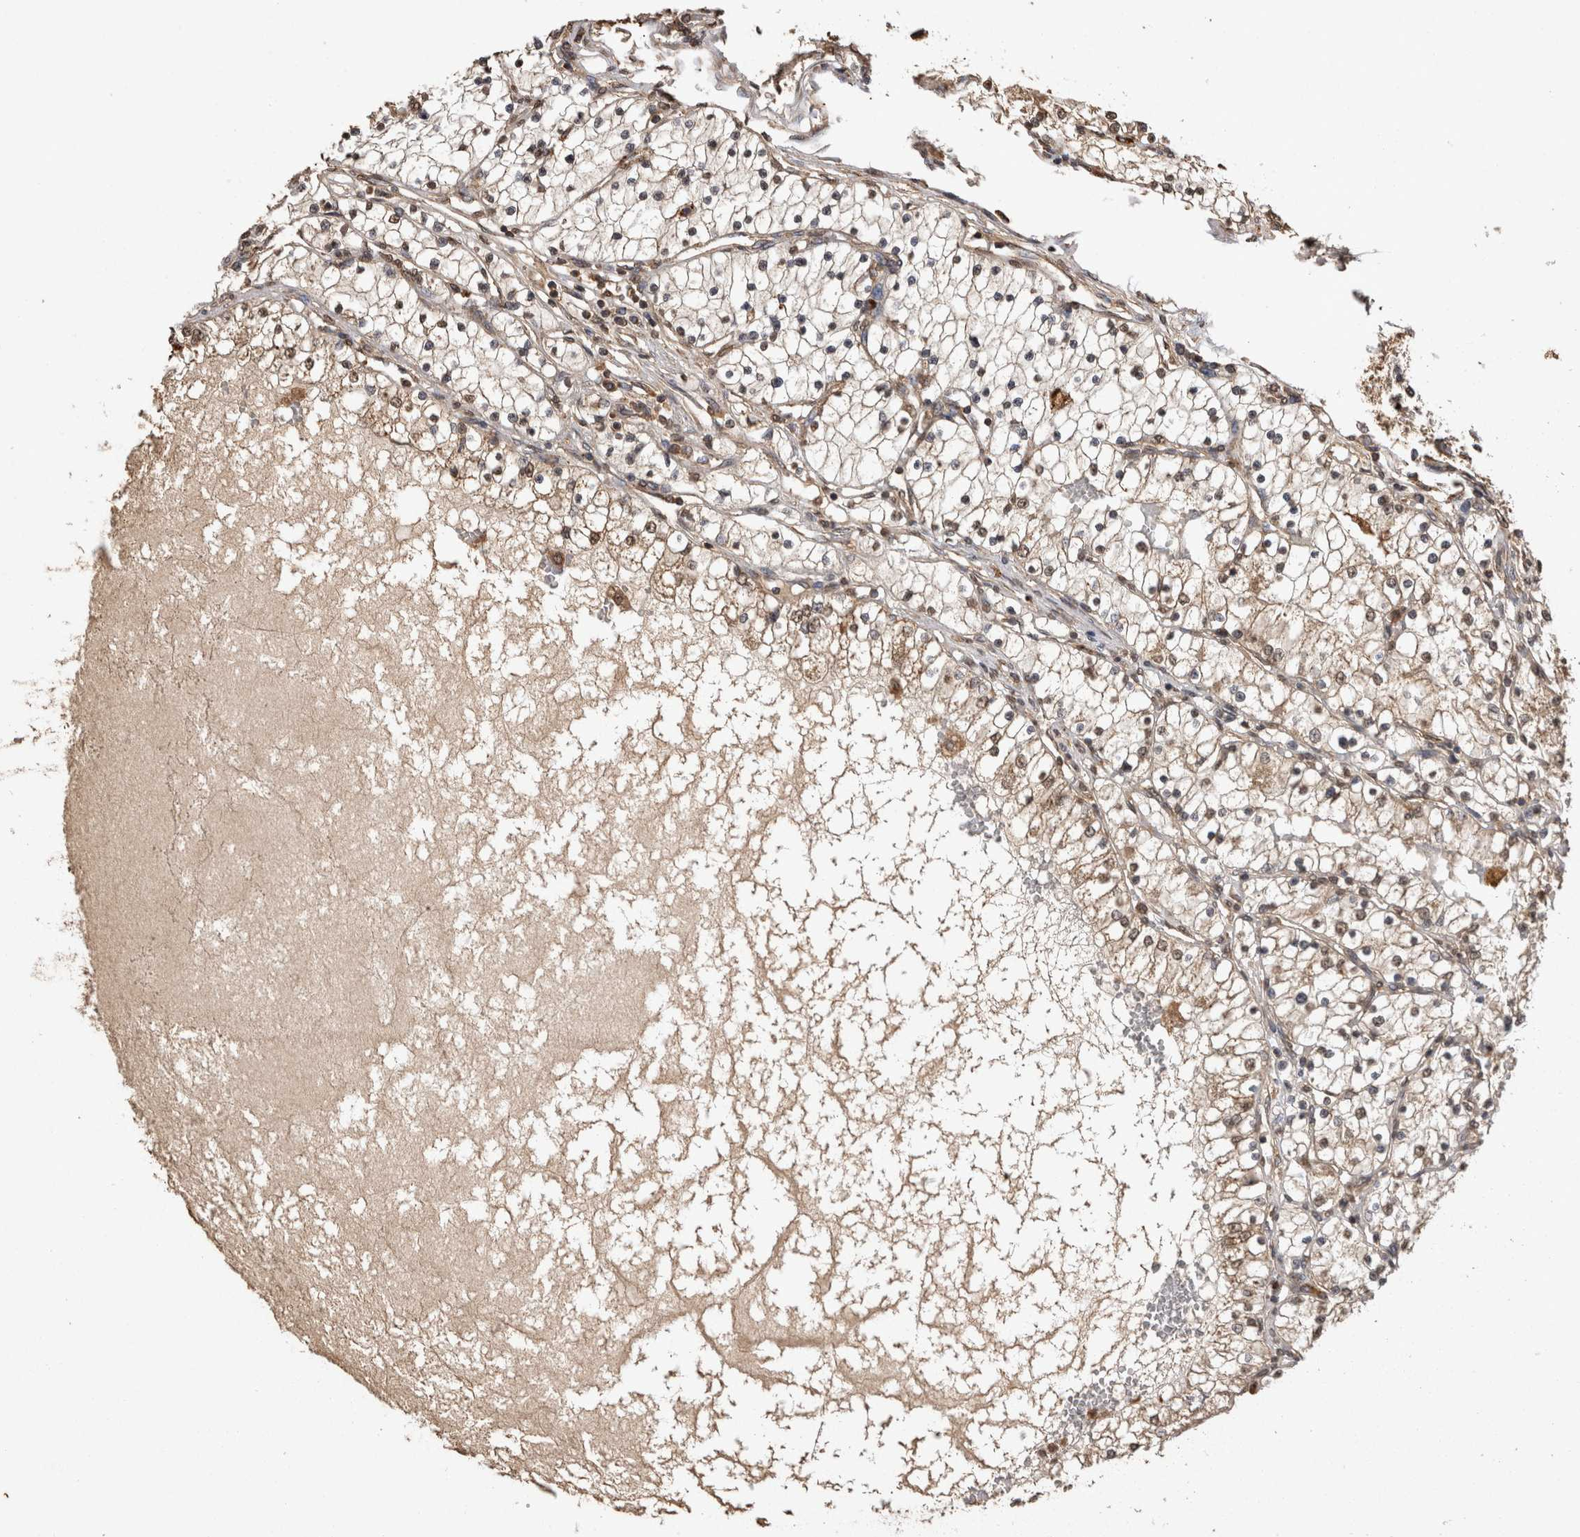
{"staining": {"intensity": "weak", "quantity": ">75%", "location": "cytoplasmic/membranous,nuclear"}, "tissue": "renal cancer", "cell_type": "Tumor cells", "image_type": "cancer", "snomed": [{"axis": "morphology", "description": "Adenocarcinoma, NOS"}, {"axis": "topography", "description": "Kidney"}], "caption": "Weak cytoplasmic/membranous and nuclear staining for a protein is present in about >75% of tumor cells of renal cancer (adenocarcinoma) using IHC.", "gene": "SOCS5", "patient": {"sex": "male", "age": 68}}